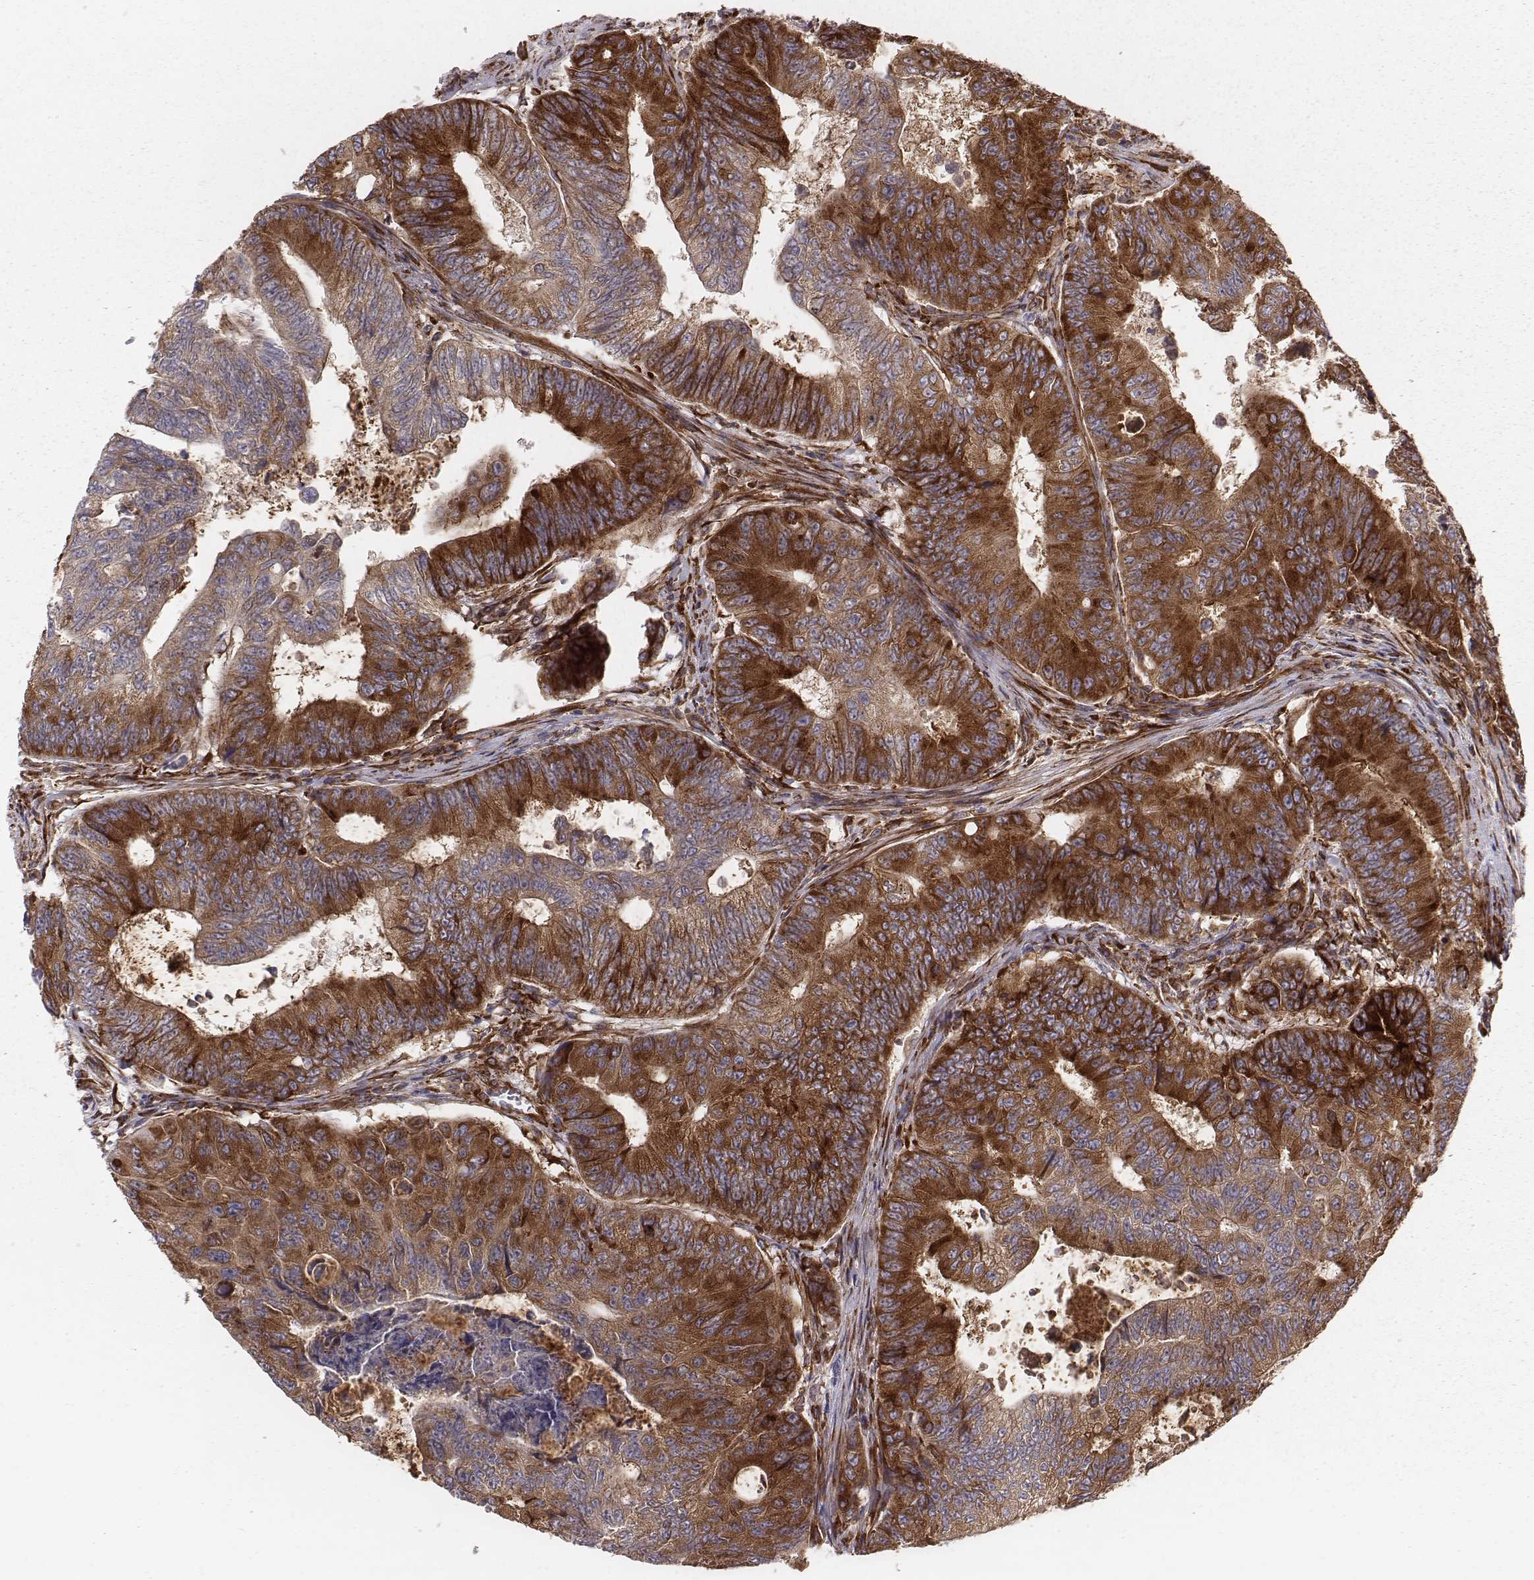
{"staining": {"intensity": "strong", "quantity": ">75%", "location": "cytoplasmic/membranous"}, "tissue": "colorectal cancer", "cell_type": "Tumor cells", "image_type": "cancer", "snomed": [{"axis": "morphology", "description": "Adenocarcinoma, NOS"}, {"axis": "topography", "description": "Colon"}], "caption": "Colorectal adenocarcinoma stained with a brown dye demonstrates strong cytoplasmic/membranous positive expression in approximately >75% of tumor cells.", "gene": "TXLNA", "patient": {"sex": "female", "age": 48}}